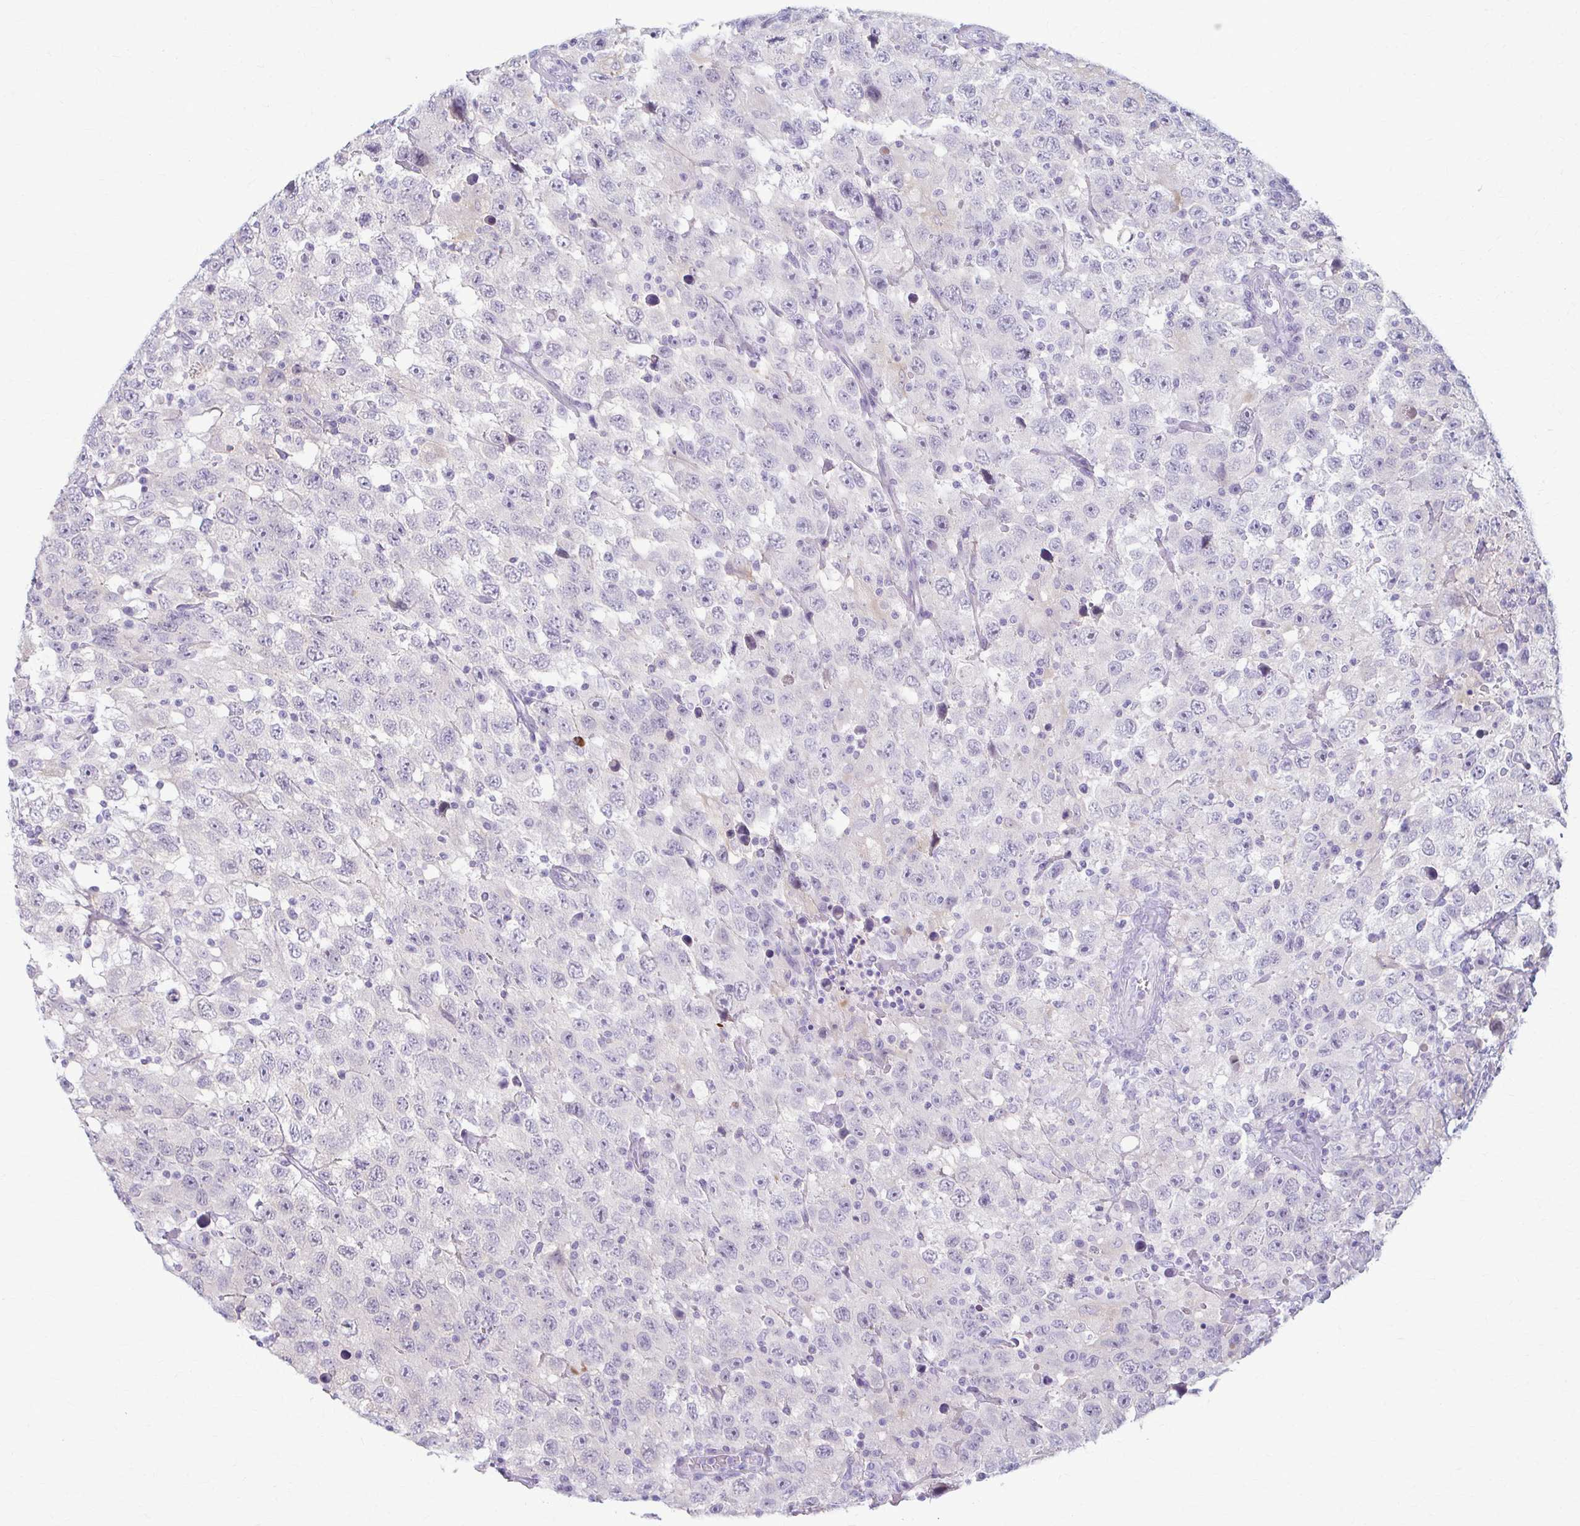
{"staining": {"intensity": "negative", "quantity": "none", "location": "none"}, "tissue": "testis cancer", "cell_type": "Tumor cells", "image_type": "cancer", "snomed": [{"axis": "morphology", "description": "Seminoma, NOS"}, {"axis": "topography", "description": "Testis"}], "caption": "The IHC micrograph has no significant staining in tumor cells of seminoma (testis) tissue.", "gene": "LDLRAP1", "patient": {"sex": "male", "age": 41}}